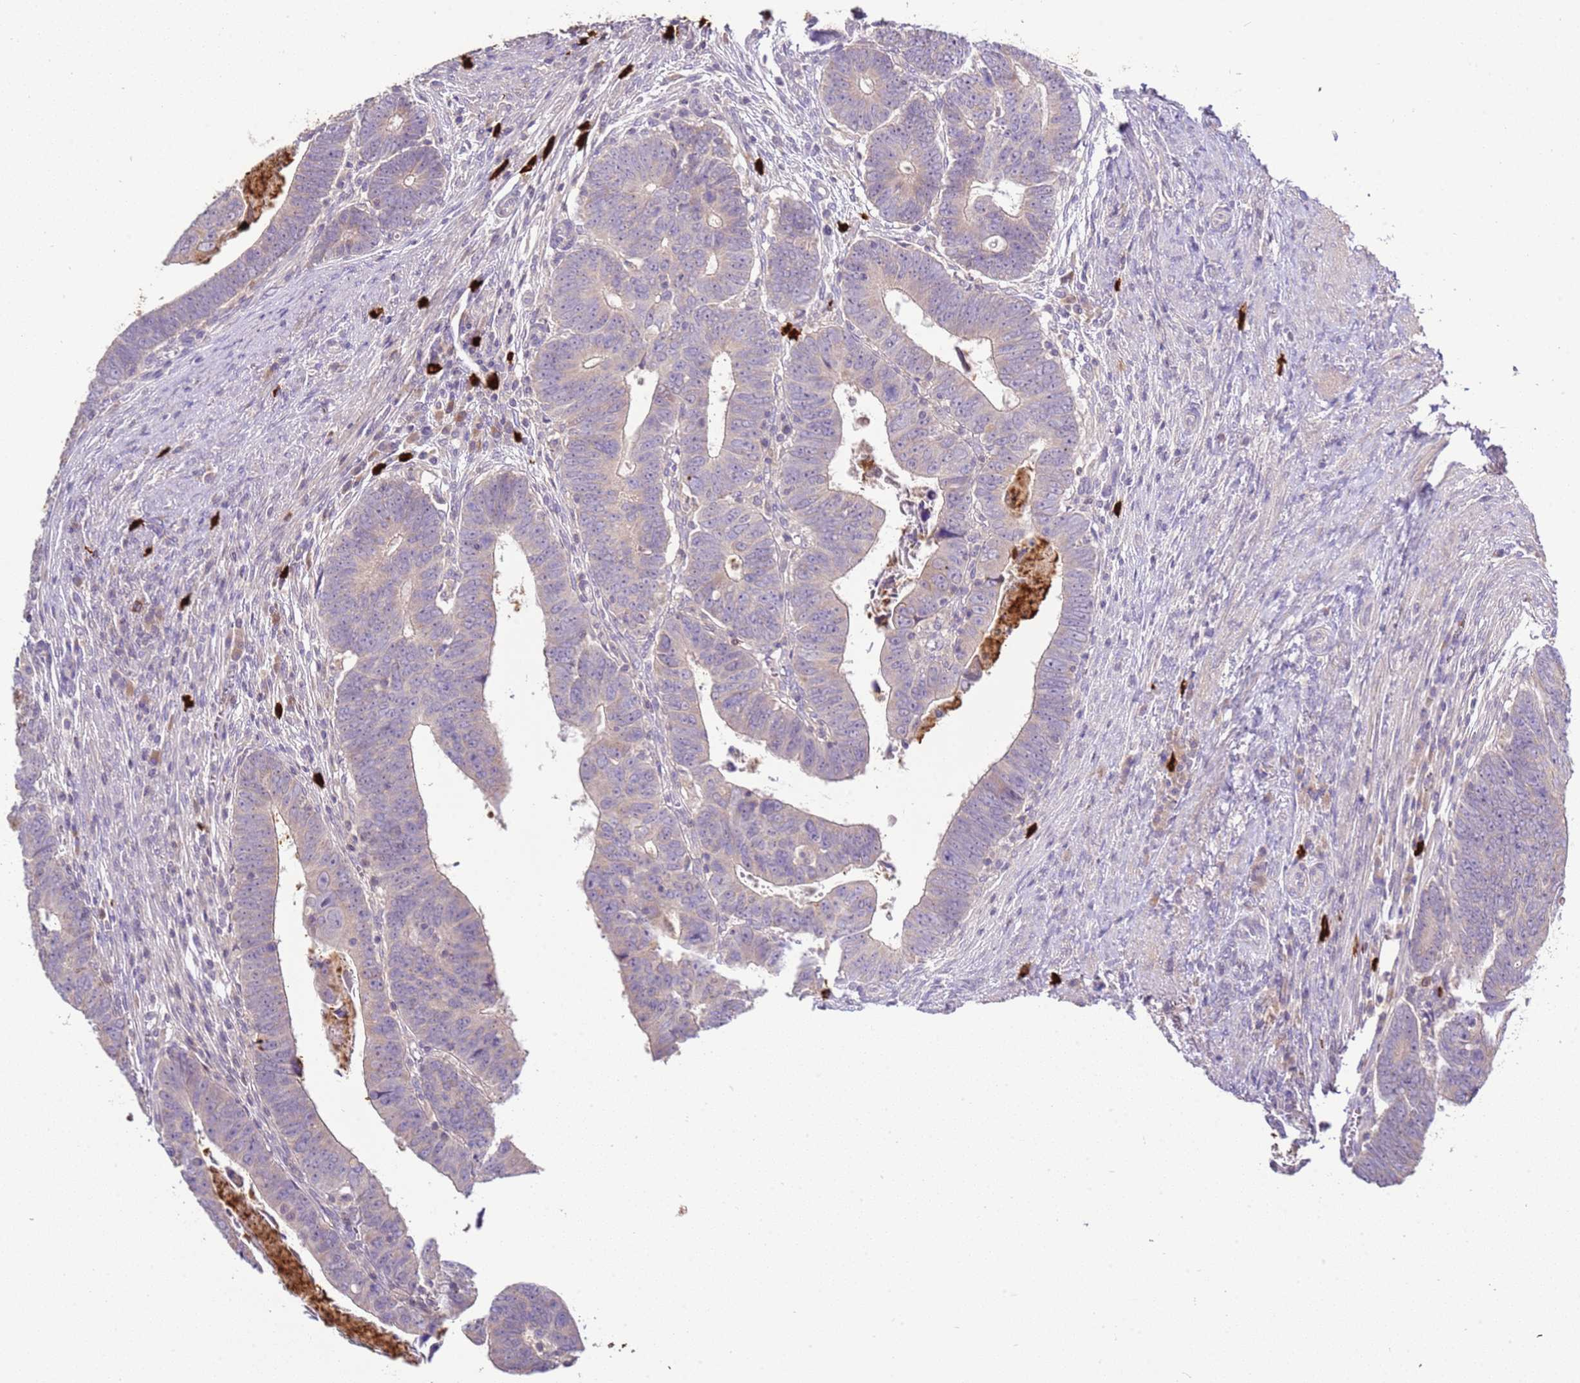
{"staining": {"intensity": "negative", "quantity": "none", "location": "none"}, "tissue": "colorectal cancer", "cell_type": "Tumor cells", "image_type": "cancer", "snomed": [{"axis": "morphology", "description": "Normal tissue, NOS"}, {"axis": "morphology", "description": "Adenocarcinoma, NOS"}, {"axis": "topography", "description": "Rectum"}], "caption": "An image of colorectal cancer (adenocarcinoma) stained for a protein exhibits no brown staining in tumor cells.", "gene": "IL2RG", "patient": {"sex": "female", "age": 65}}